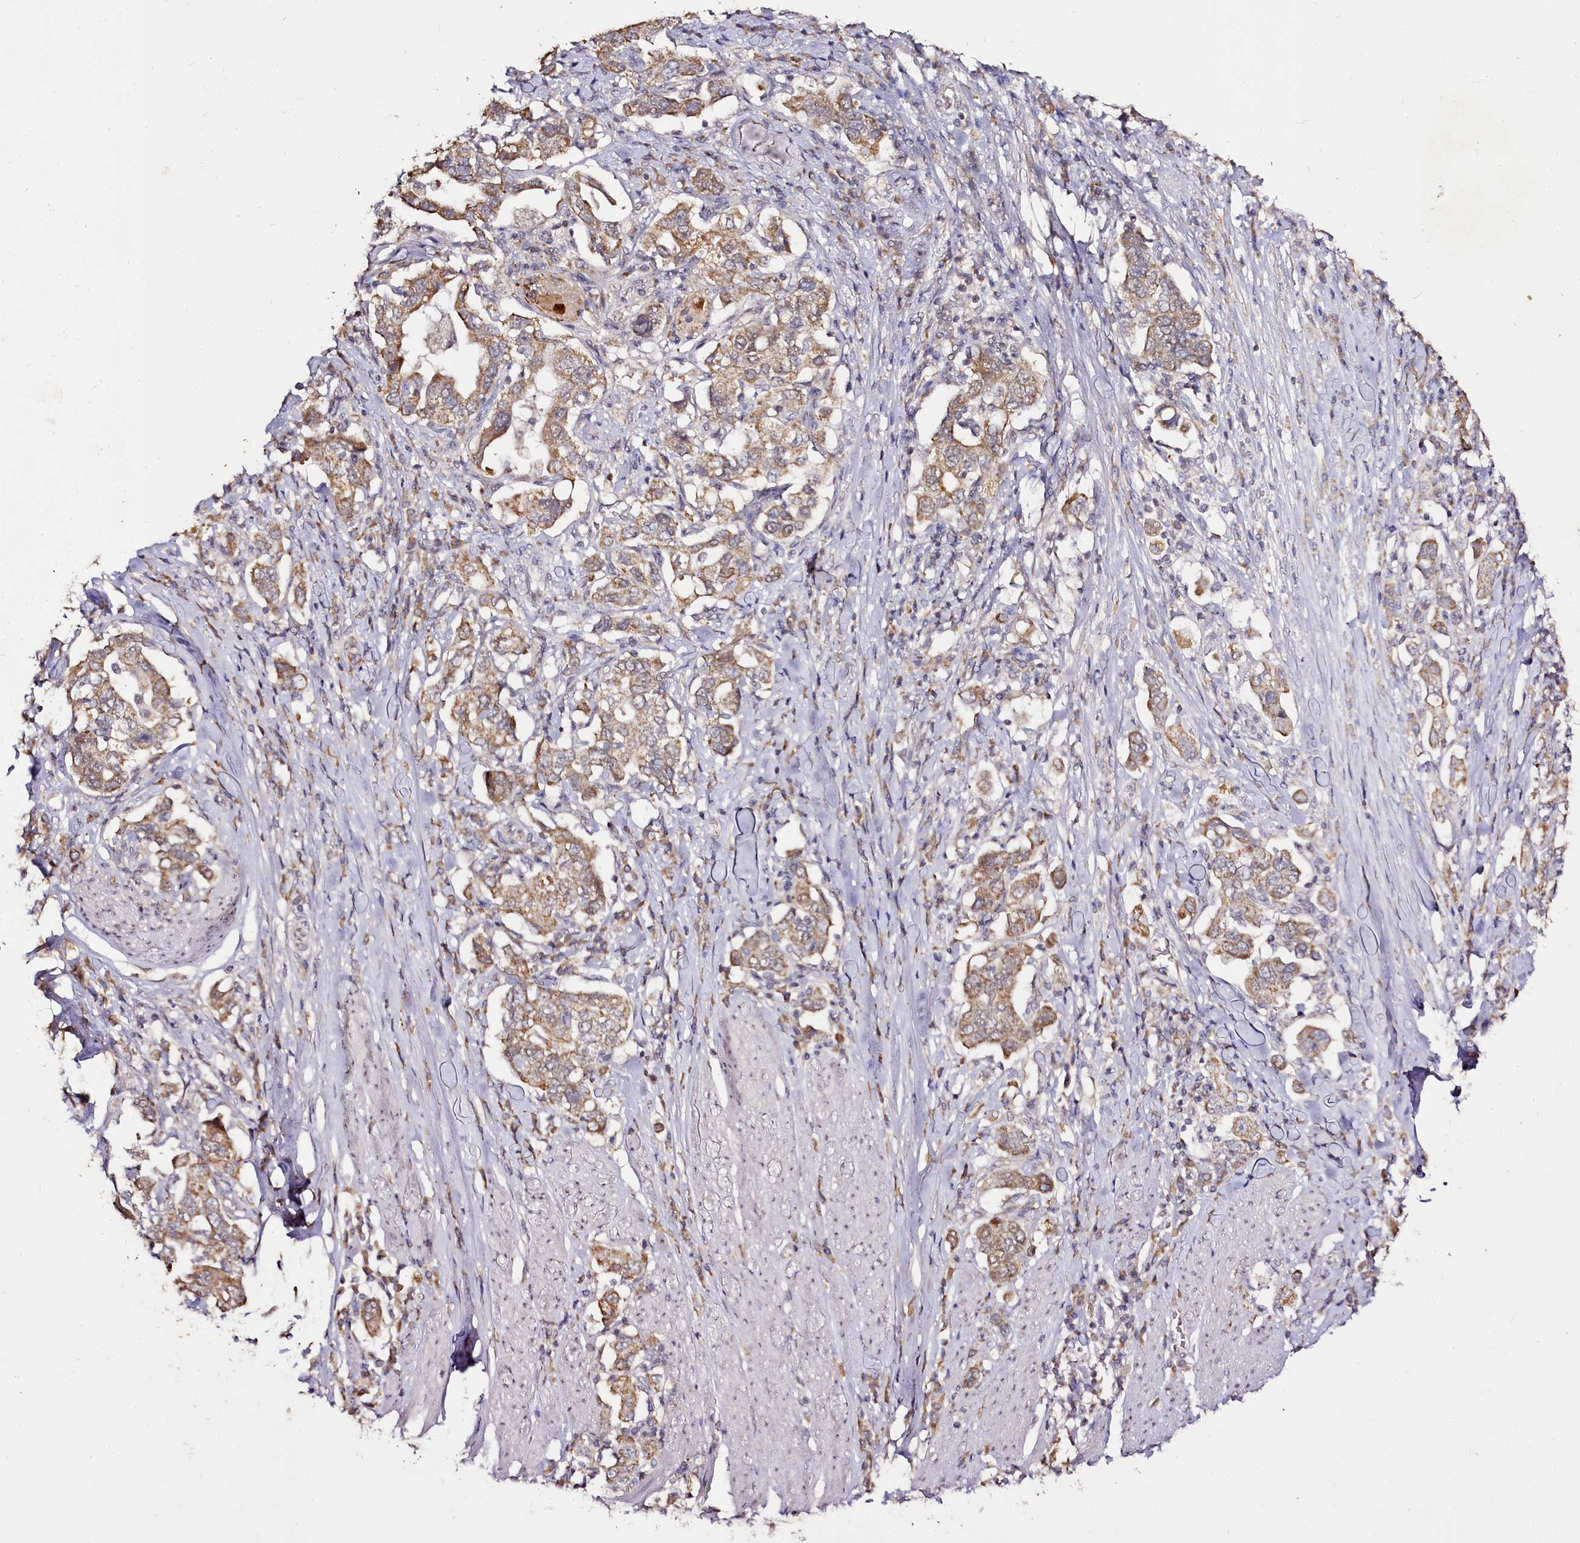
{"staining": {"intensity": "moderate", "quantity": ">75%", "location": "cytoplasmic/membranous"}, "tissue": "stomach cancer", "cell_type": "Tumor cells", "image_type": "cancer", "snomed": [{"axis": "morphology", "description": "Adenocarcinoma, NOS"}, {"axis": "topography", "description": "Stomach, upper"}, {"axis": "topography", "description": "Stomach"}], "caption": "The histopathology image exhibits a brown stain indicating the presence of a protein in the cytoplasmic/membranous of tumor cells in adenocarcinoma (stomach). (DAB (3,3'-diaminobenzidine) = brown stain, brightfield microscopy at high magnification).", "gene": "EDIL3", "patient": {"sex": "male", "age": 62}}